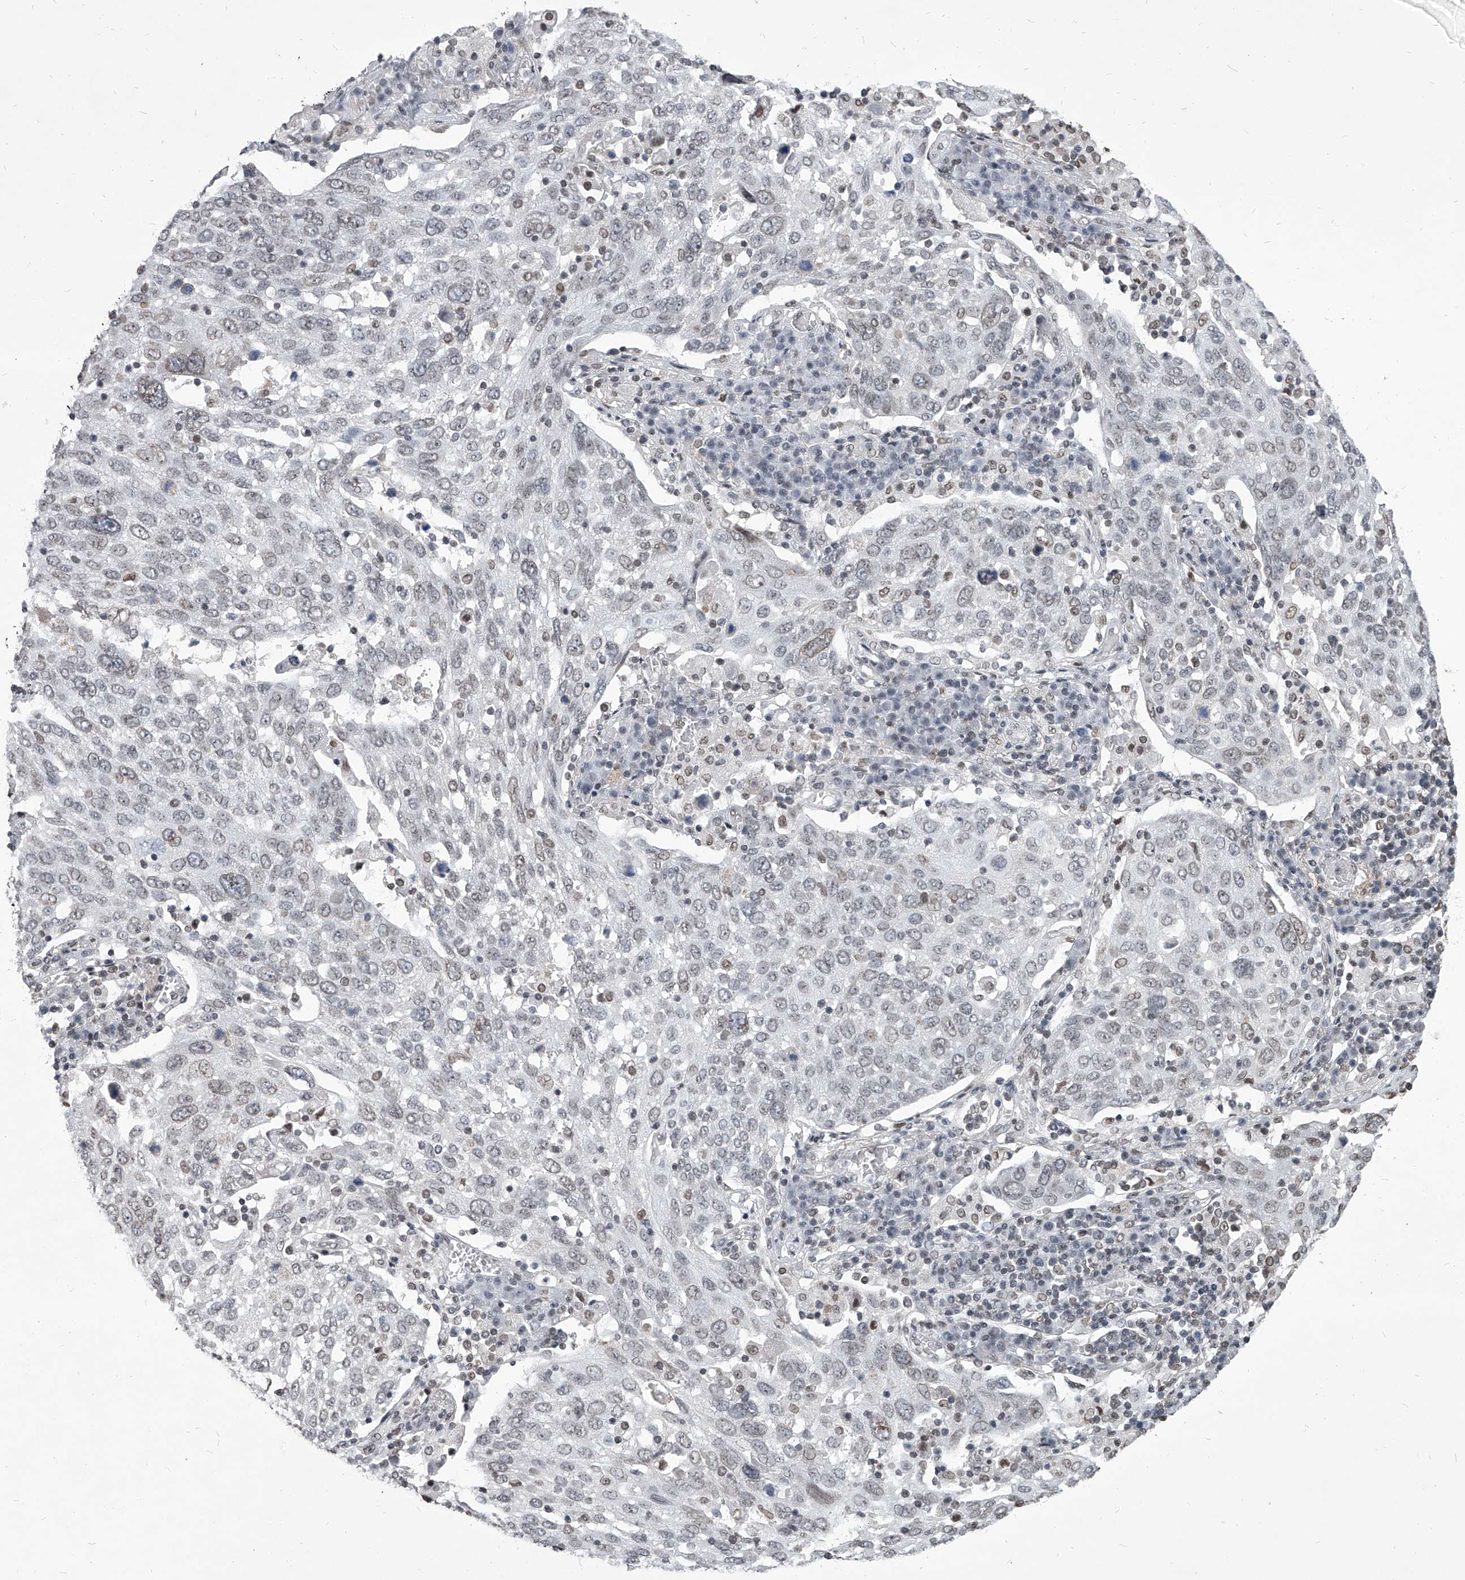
{"staining": {"intensity": "negative", "quantity": "none", "location": "none"}, "tissue": "lung cancer", "cell_type": "Tumor cells", "image_type": "cancer", "snomed": [{"axis": "morphology", "description": "Squamous cell carcinoma, NOS"}, {"axis": "topography", "description": "Lung"}], "caption": "Tumor cells show no significant protein positivity in squamous cell carcinoma (lung).", "gene": "PPIL4", "patient": {"sex": "male", "age": 65}}